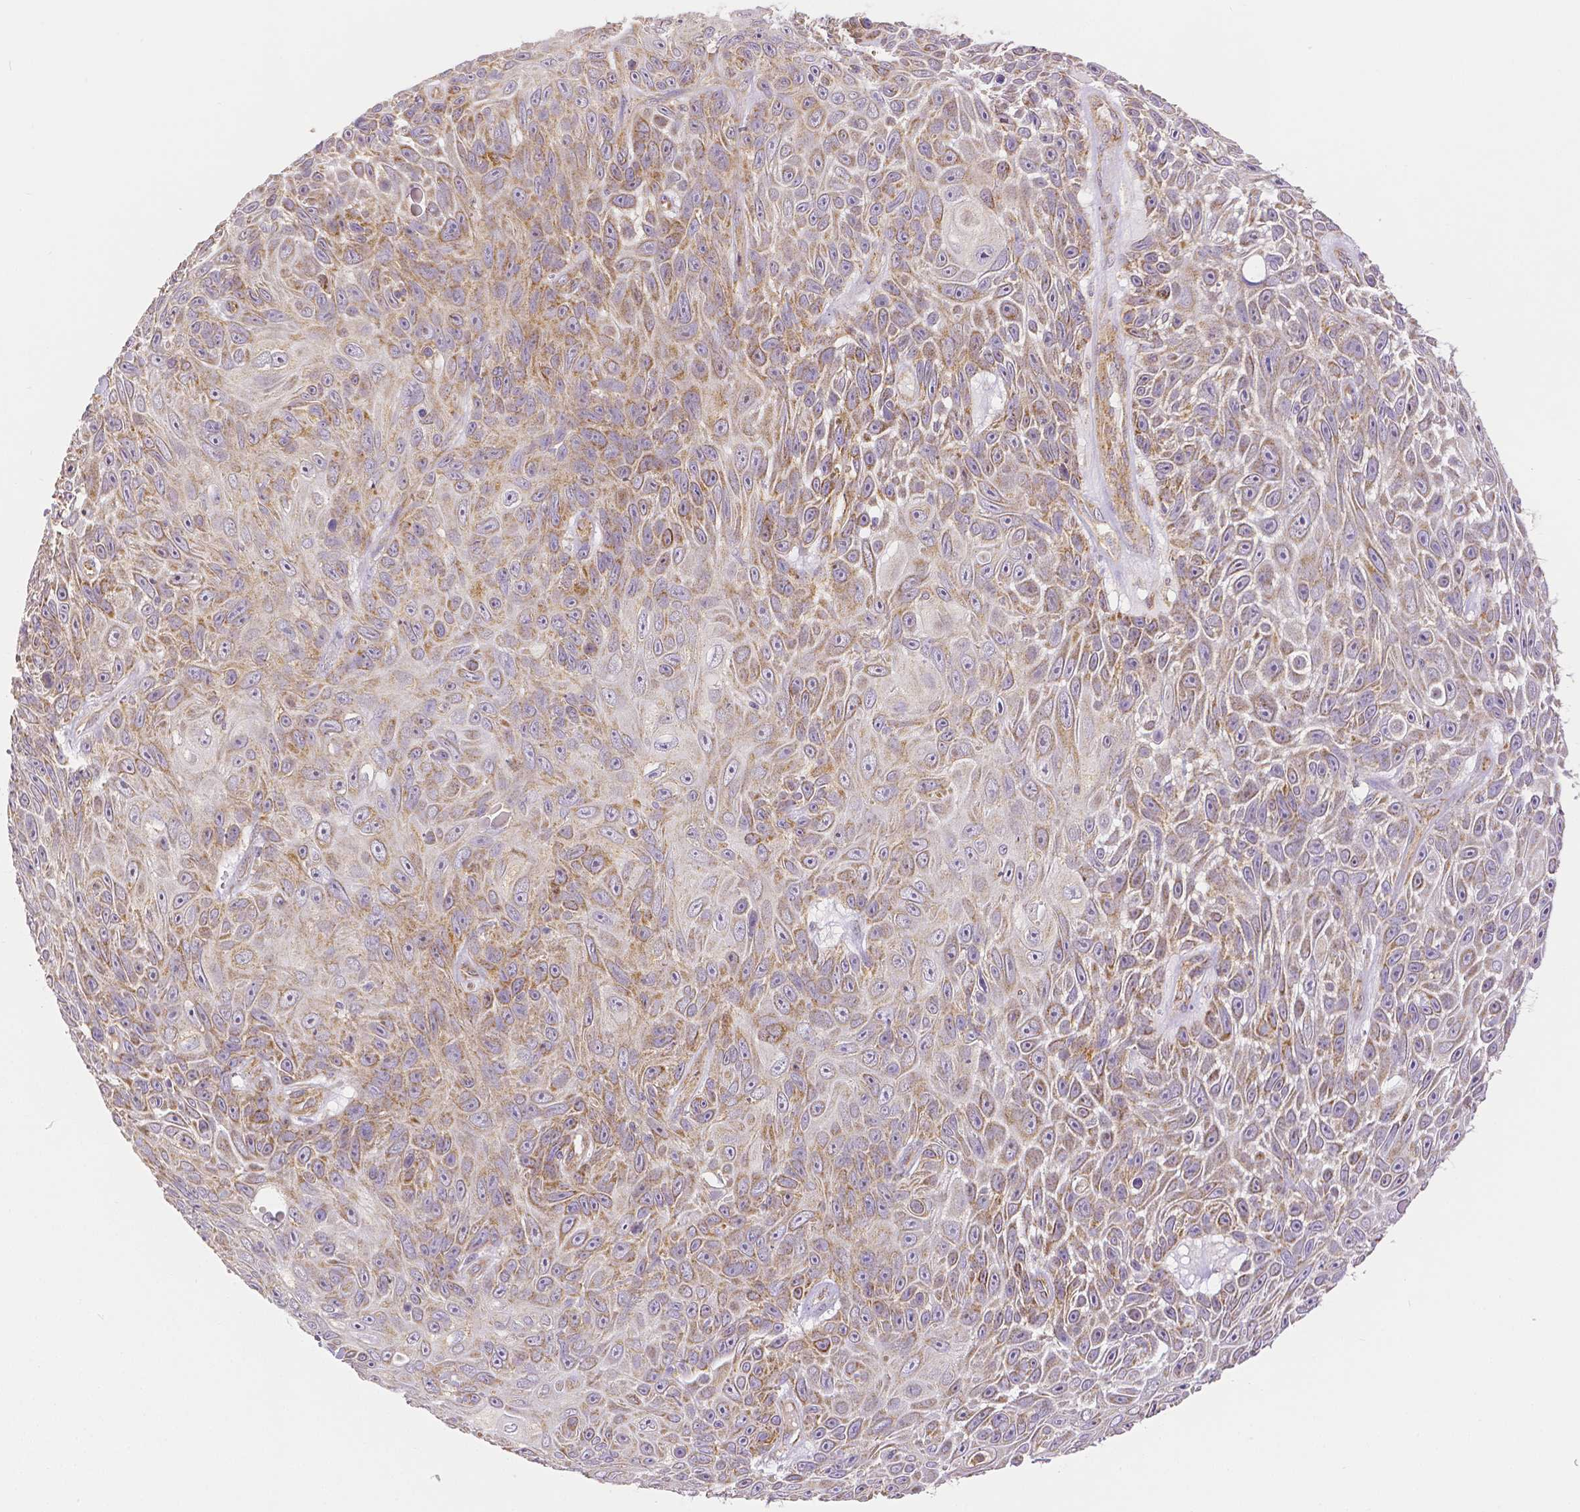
{"staining": {"intensity": "weak", "quantity": "25%-75%", "location": "cytoplasmic/membranous,nuclear"}, "tissue": "skin cancer", "cell_type": "Tumor cells", "image_type": "cancer", "snomed": [{"axis": "morphology", "description": "Squamous cell carcinoma, NOS"}, {"axis": "topography", "description": "Skin"}], "caption": "Brown immunohistochemical staining in human skin squamous cell carcinoma demonstrates weak cytoplasmic/membranous and nuclear expression in approximately 25%-75% of tumor cells. The staining is performed using DAB brown chromogen to label protein expression. The nuclei are counter-stained blue using hematoxylin.", "gene": "RHOT1", "patient": {"sex": "male", "age": 82}}